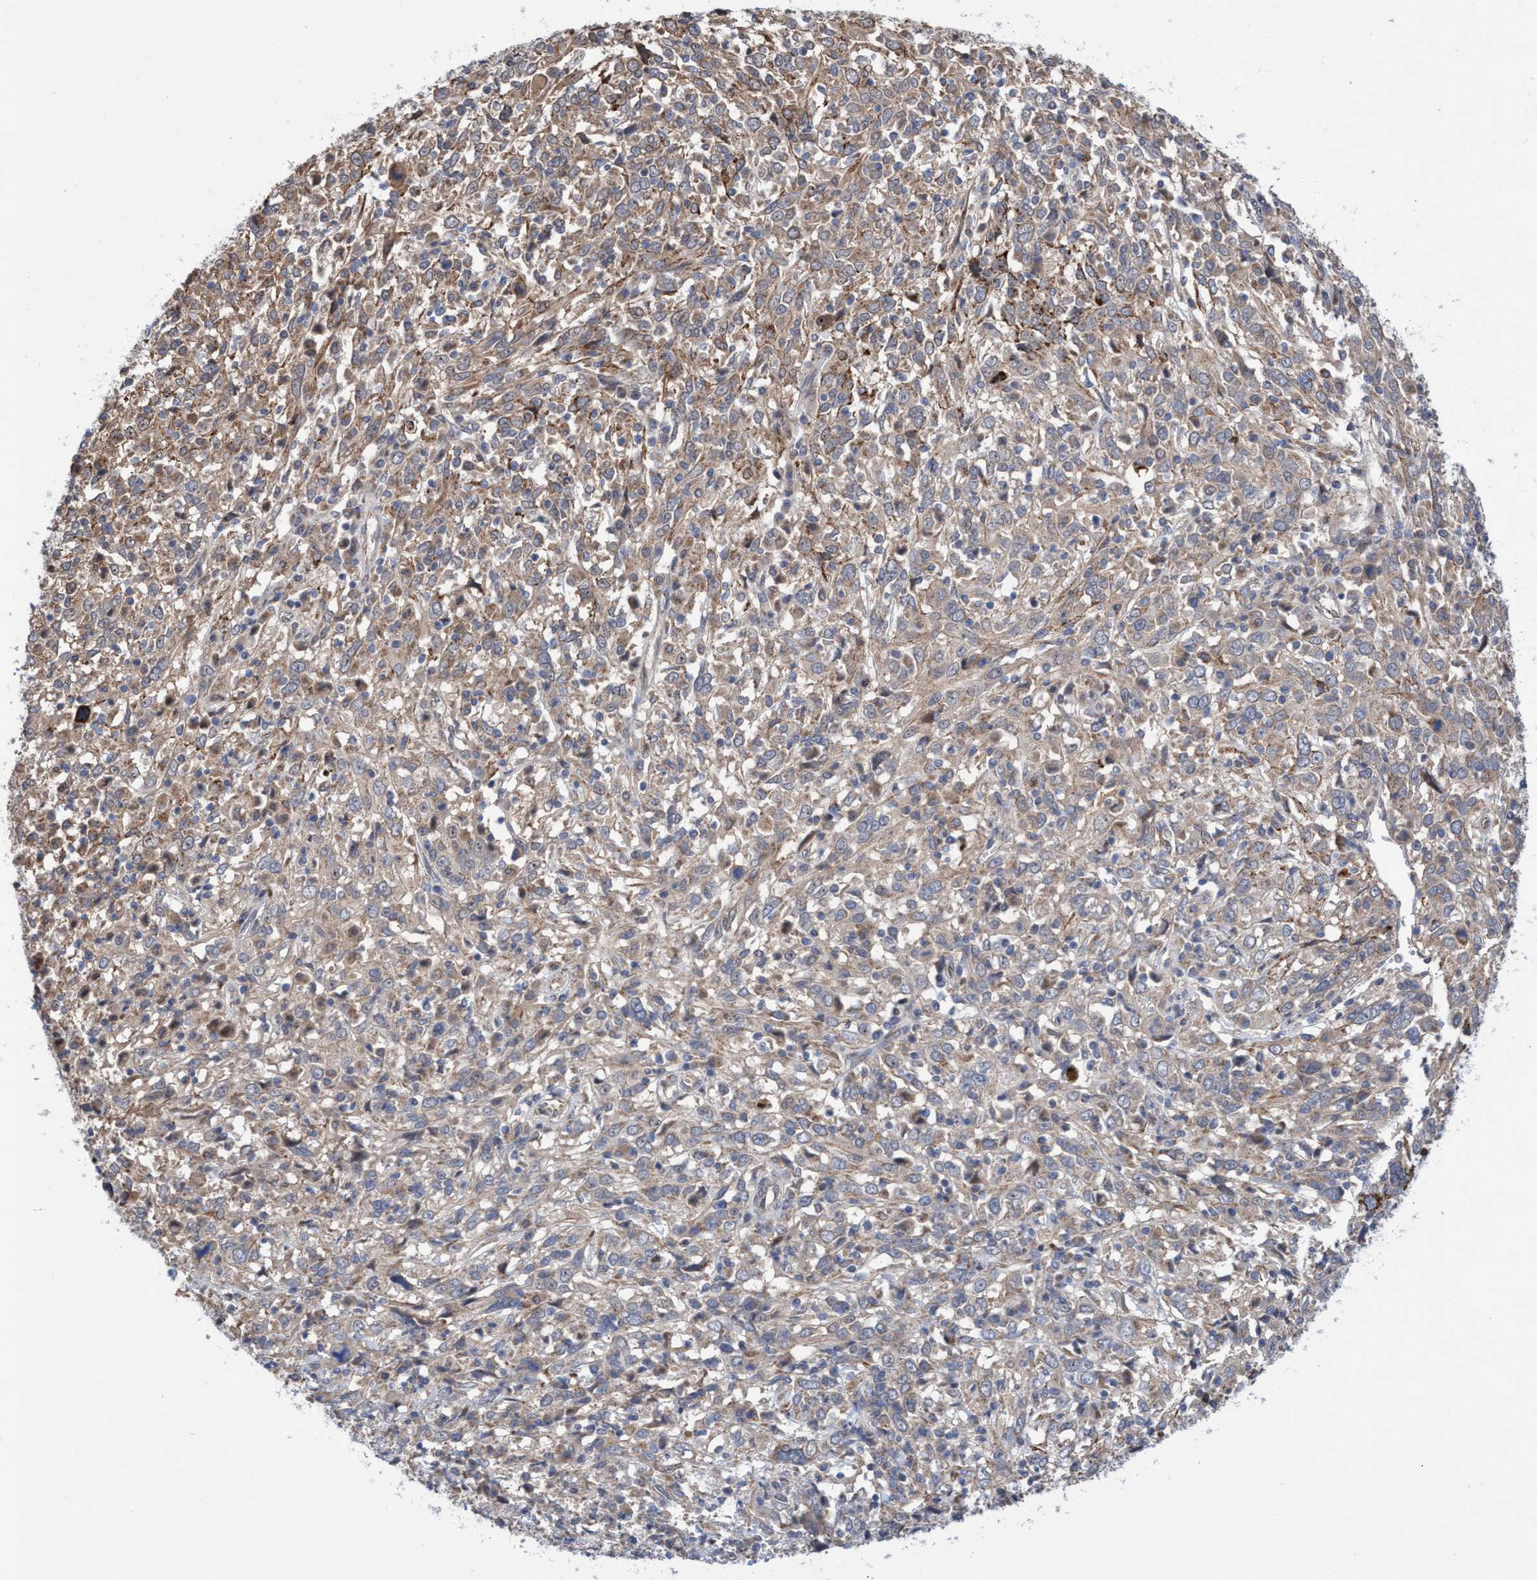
{"staining": {"intensity": "weak", "quantity": ">75%", "location": "cytoplasmic/membranous"}, "tissue": "cervical cancer", "cell_type": "Tumor cells", "image_type": "cancer", "snomed": [{"axis": "morphology", "description": "Squamous cell carcinoma, NOS"}, {"axis": "topography", "description": "Cervix"}], "caption": "Cervical cancer stained with DAB (3,3'-diaminobenzidine) IHC shows low levels of weak cytoplasmic/membranous staining in approximately >75% of tumor cells. (brown staining indicates protein expression, while blue staining denotes nuclei).", "gene": "P2RY14", "patient": {"sex": "female", "age": 46}}